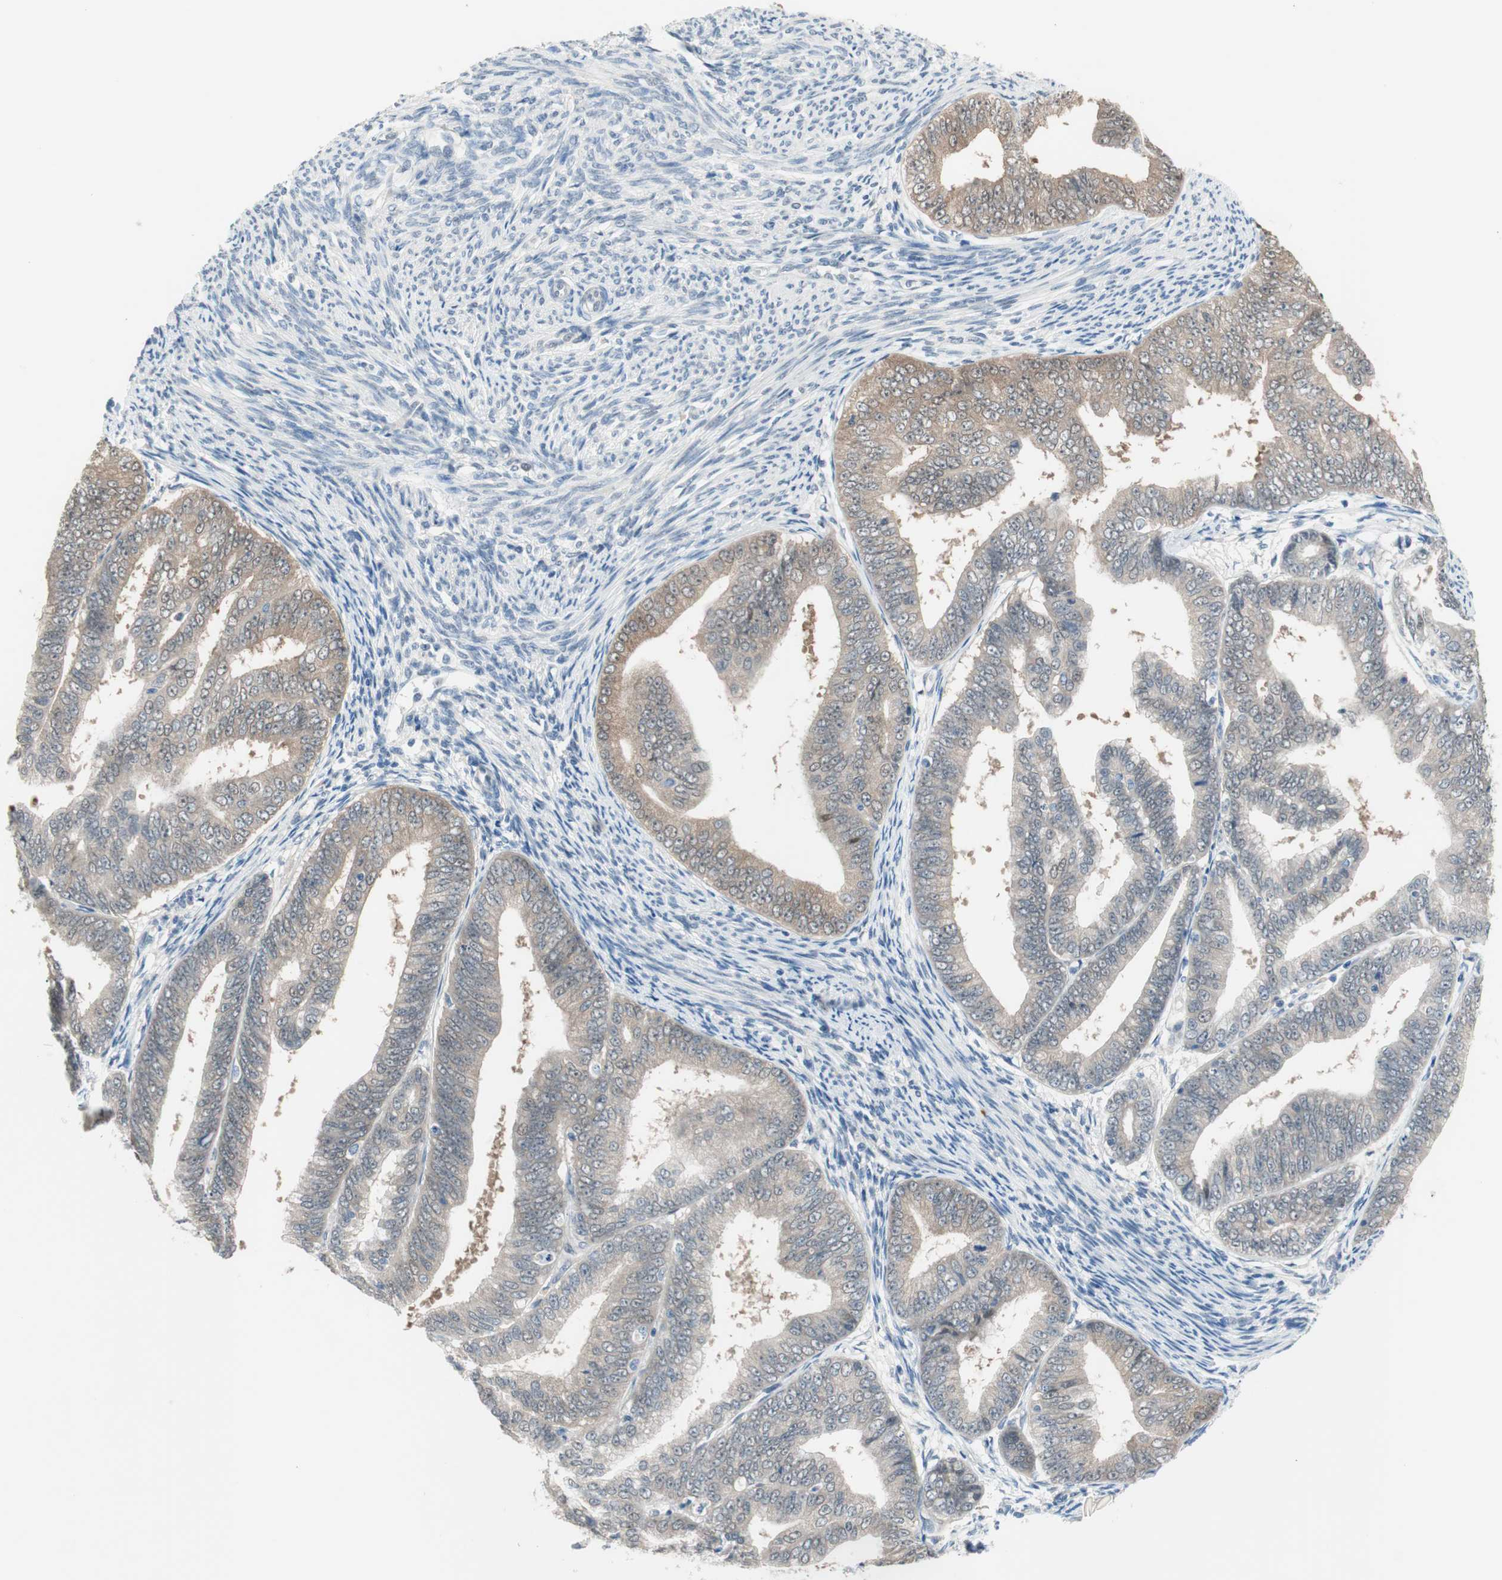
{"staining": {"intensity": "weak", "quantity": "25%-75%", "location": "cytoplasmic/membranous"}, "tissue": "endometrial cancer", "cell_type": "Tumor cells", "image_type": "cancer", "snomed": [{"axis": "morphology", "description": "Adenocarcinoma, NOS"}, {"axis": "topography", "description": "Endometrium"}], "caption": "The histopathology image demonstrates staining of endometrial cancer (adenocarcinoma), revealing weak cytoplasmic/membranous protein positivity (brown color) within tumor cells.", "gene": "GRHL1", "patient": {"sex": "female", "age": 63}}